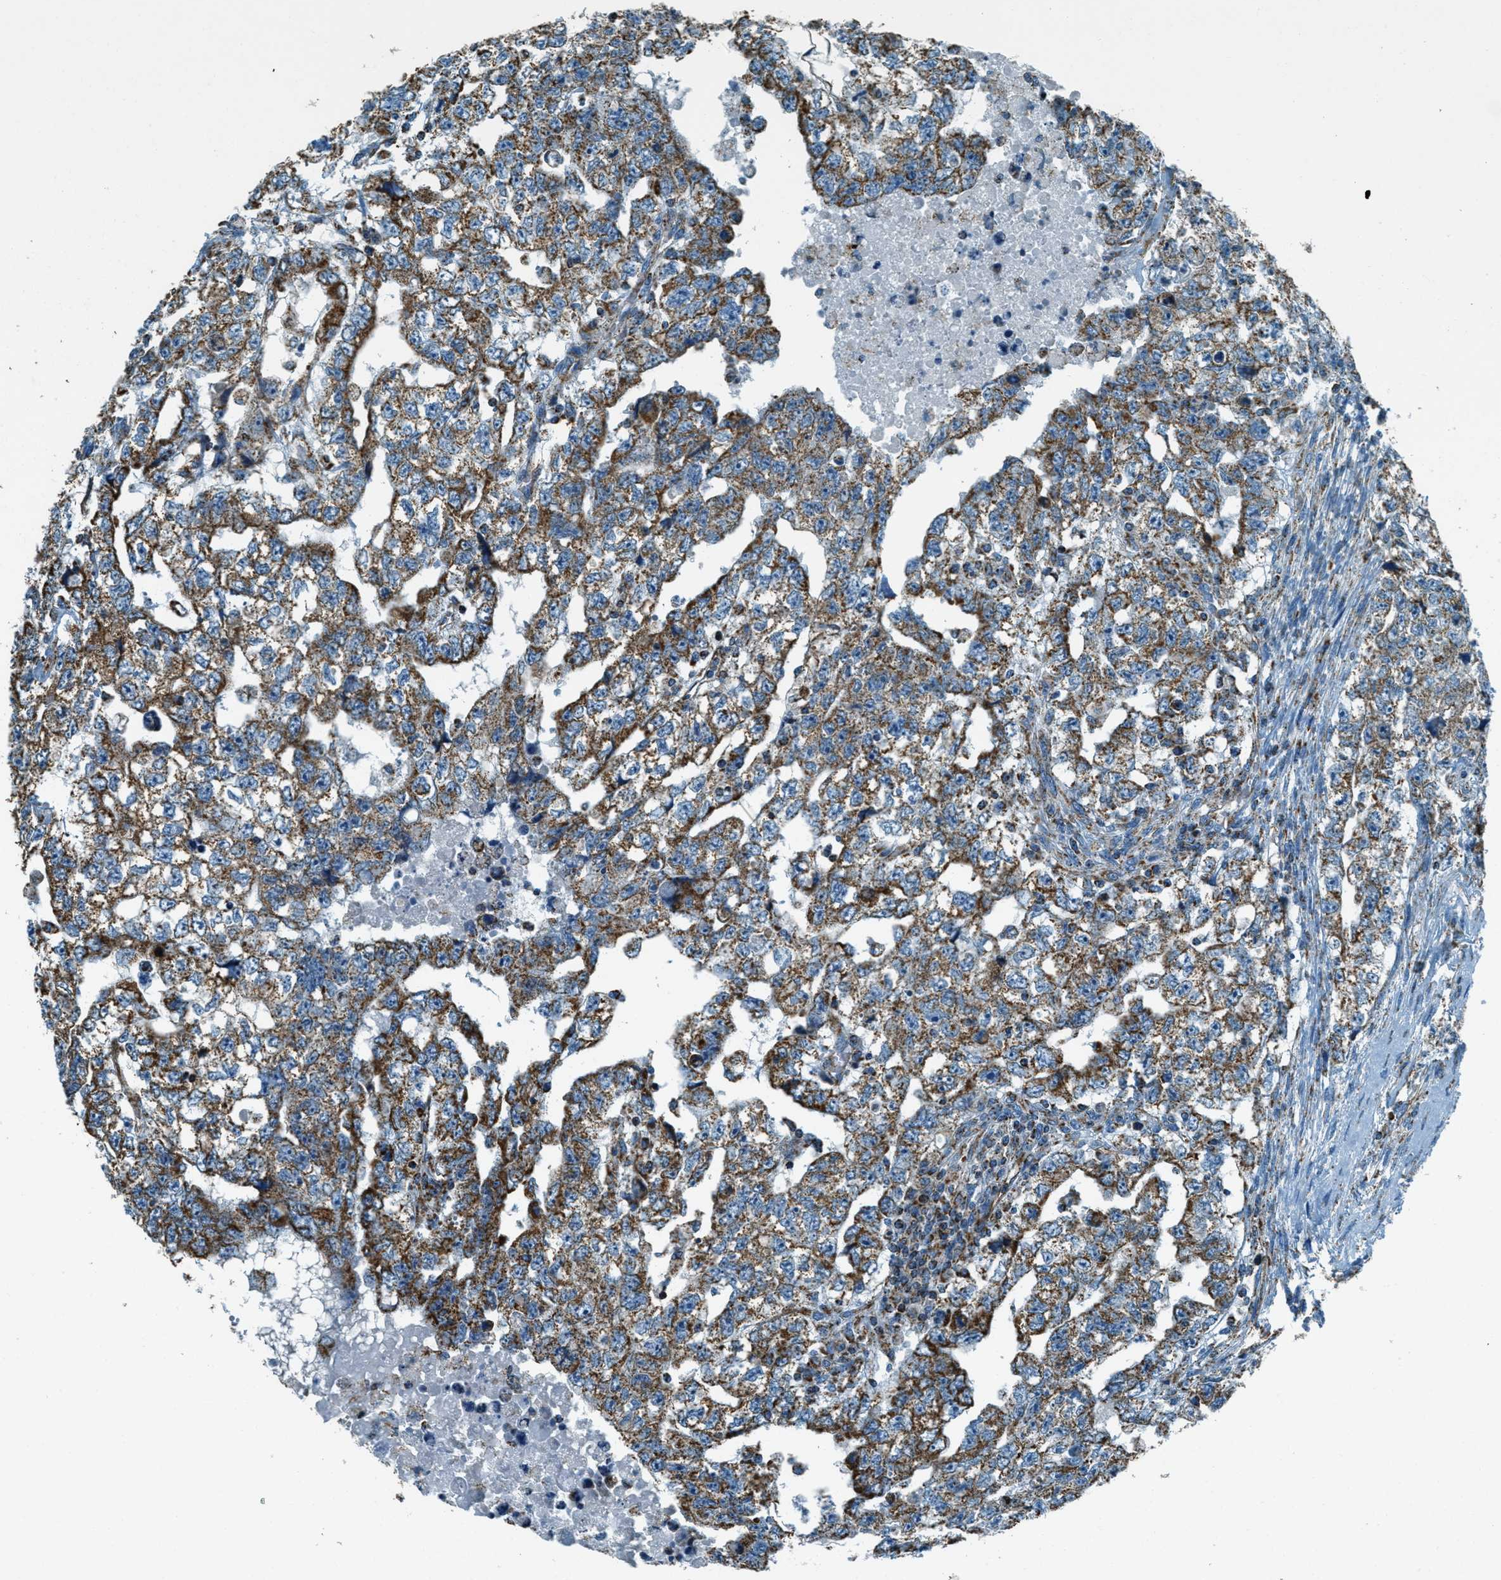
{"staining": {"intensity": "strong", "quantity": ">75%", "location": "cytoplasmic/membranous"}, "tissue": "testis cancer", "cell_type": "Tumor cells", "image_type": "cancer", "snomed": [{"axis": "morphology", "description": "Carcinoma, Embryonal, NOS"}, {"axis": "topography", "description": "Testis"}], "caption": "Immunohistochemical staining of embryonal carcinoma (testis) reveals strong cytoplasmic/membranous protein staining in about >75% of tumor cells.", "gene": "CHST15", "patient": {"sex": "male", "age": 36}}